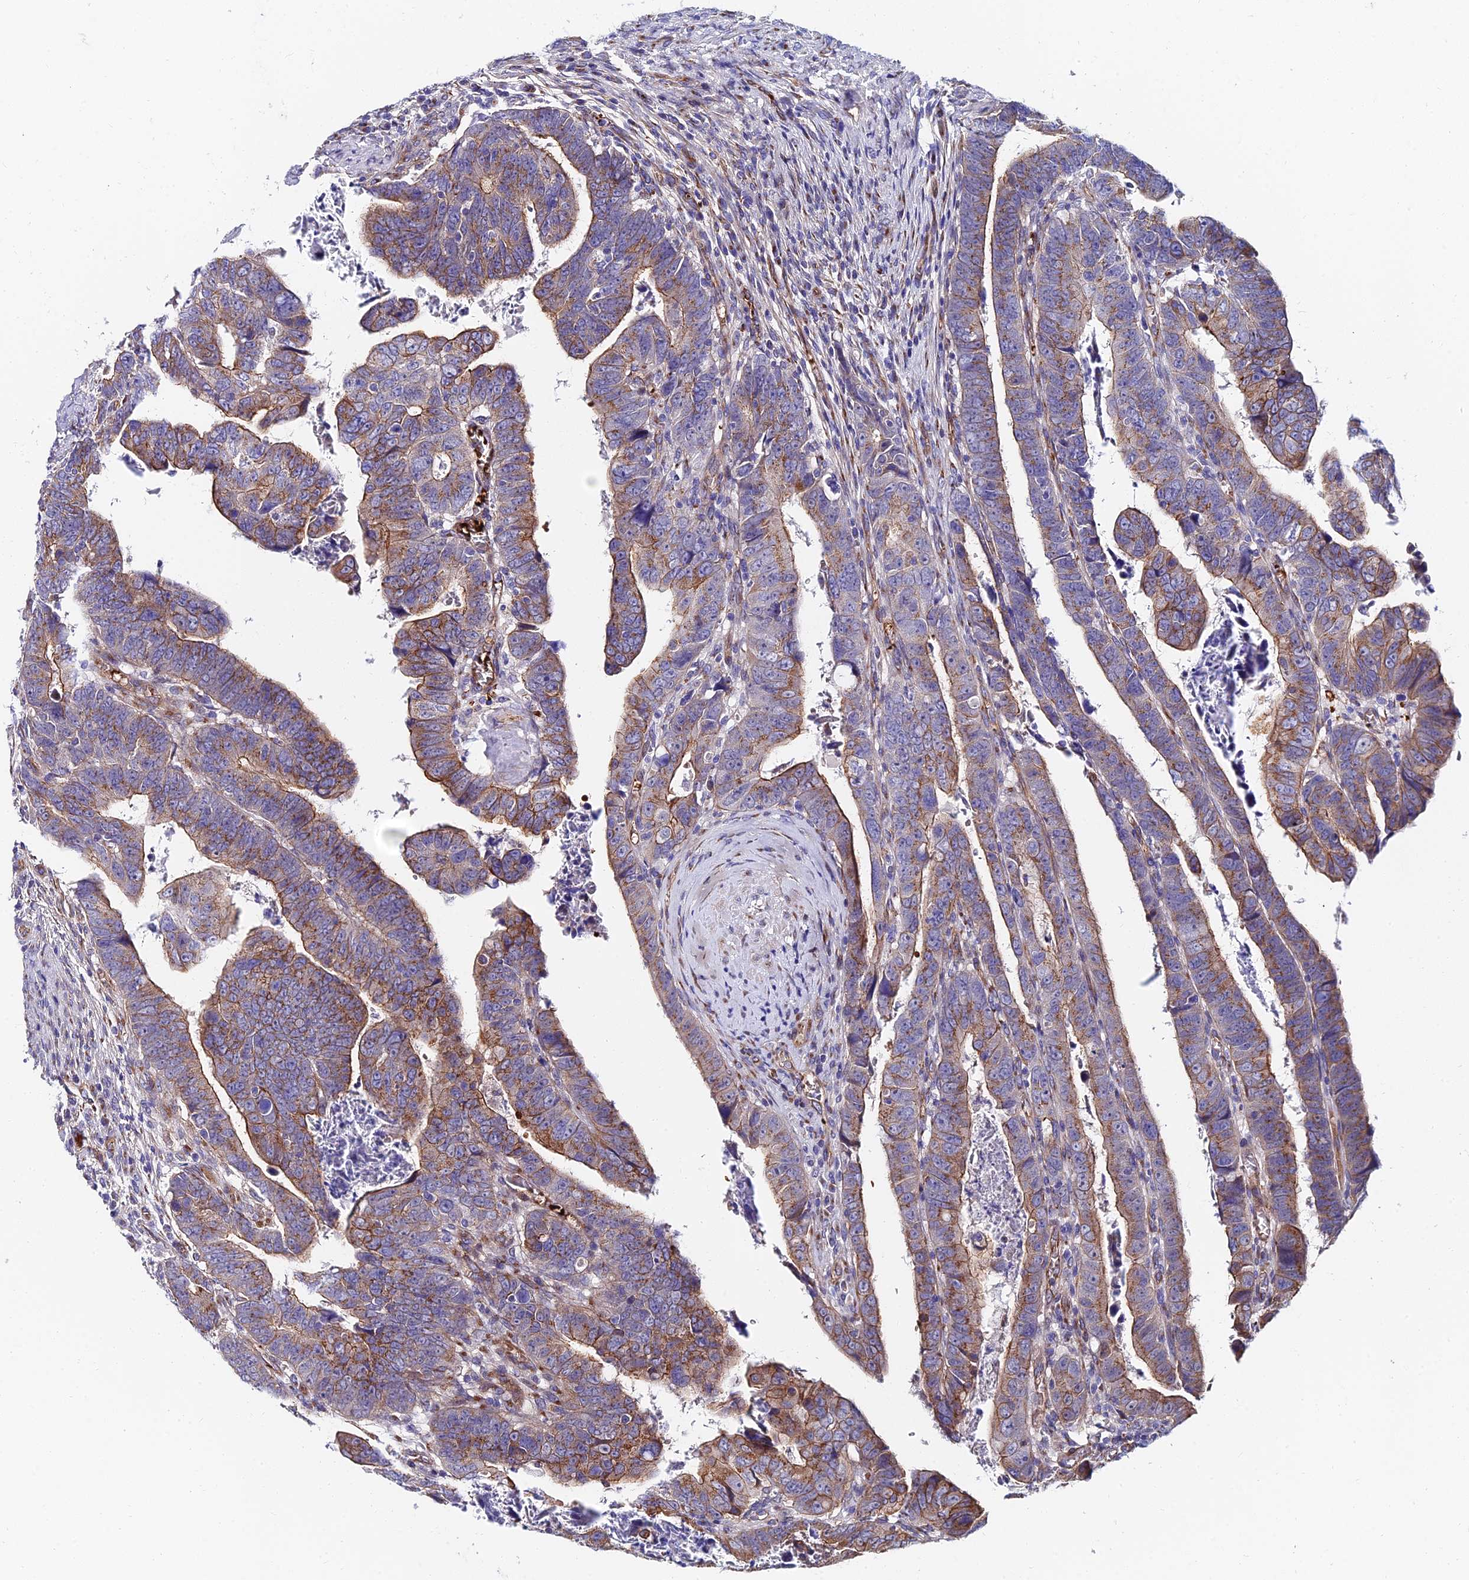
{"staining": {"intensity": "moderate", "quantity": "25%-75%", "location": "cytoplasmic/membranous"}, "tissue": "colorectal cancer", "cell_type": "Tumor cells", "image_type": "cancer", "snomed": [{"axis": "morphology", "description": "Normal tissue, NOS"}, {"axis": "morphology", "description": "Adenocarcinoma, NOS"}, {"axis": "topography", "description": "Rectum"}], "caption": "Protein positivity by immunohistochemistry (IHC) shows moderate cytoplasmic/membranous expression in about 25%-75% of tumor cells in colorectal cancer (adenocarcinoma).", "gene": "ADGRF3", "patient": {"sex": "female", "age": 65}}